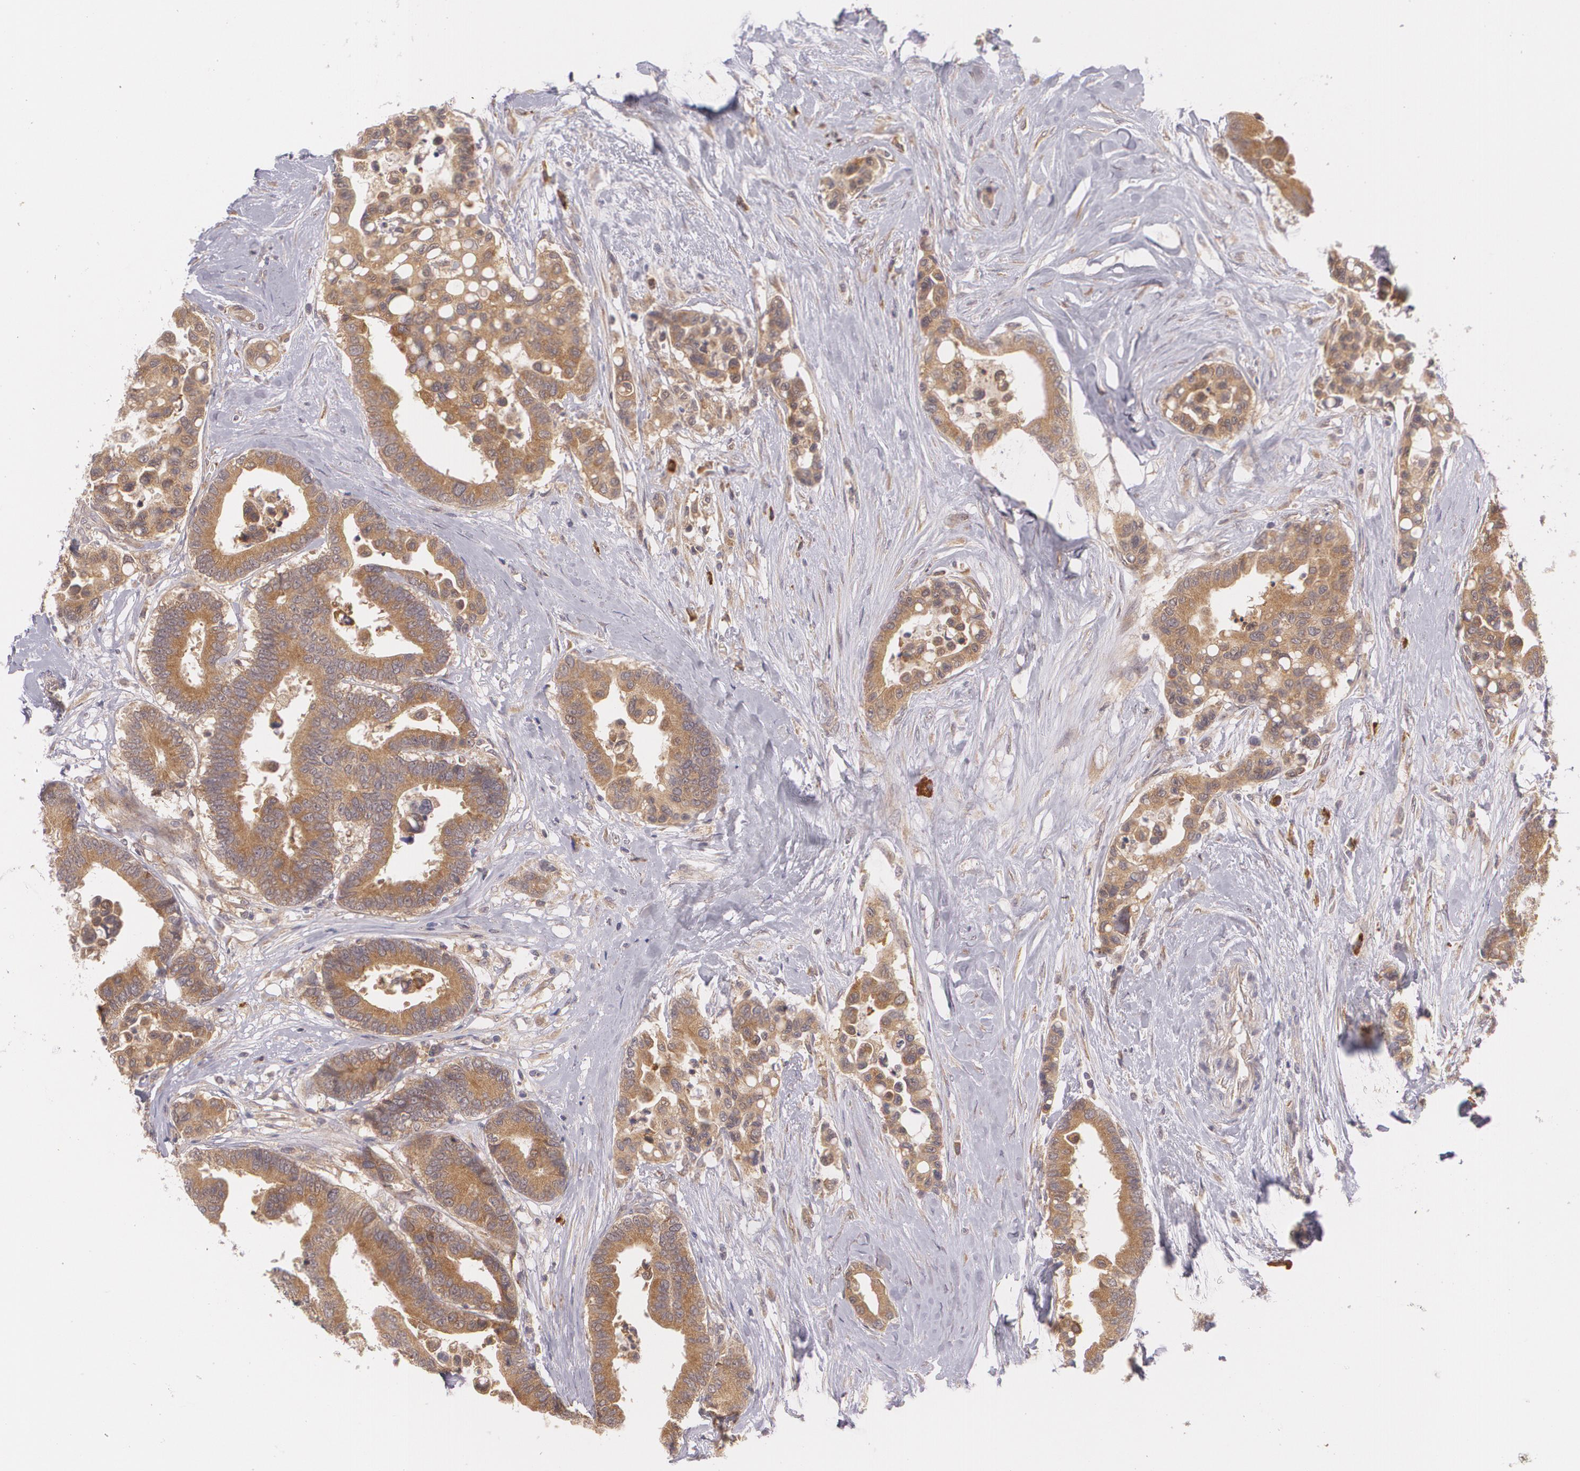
{"staining": {"intensity": "moderate", "quantity": ">75%", "location": "cytoplasmic/membranous"}, "tissue": "colorectal cancer", "cell_type": "Tumor cells", "image_type": "cancer", "snomed": [{"axis": "morphology", "description": "Adenocarcinoma, NOS"}, {"axis": "topography", "description": "Colon"}], "caption": "Colorectal cancer (adenocarcinoma) was stained to show a protein in brown. There is medium levels of moderate cytoplasmic/membranous expression in about >75% of tumor cells. (Stains: DAB in brown, nuclei in blue, Microscopy: brightfield microscopy at high magnification).", "gene": "CCL17", "patient": {"sex": "male", "age": 82}}